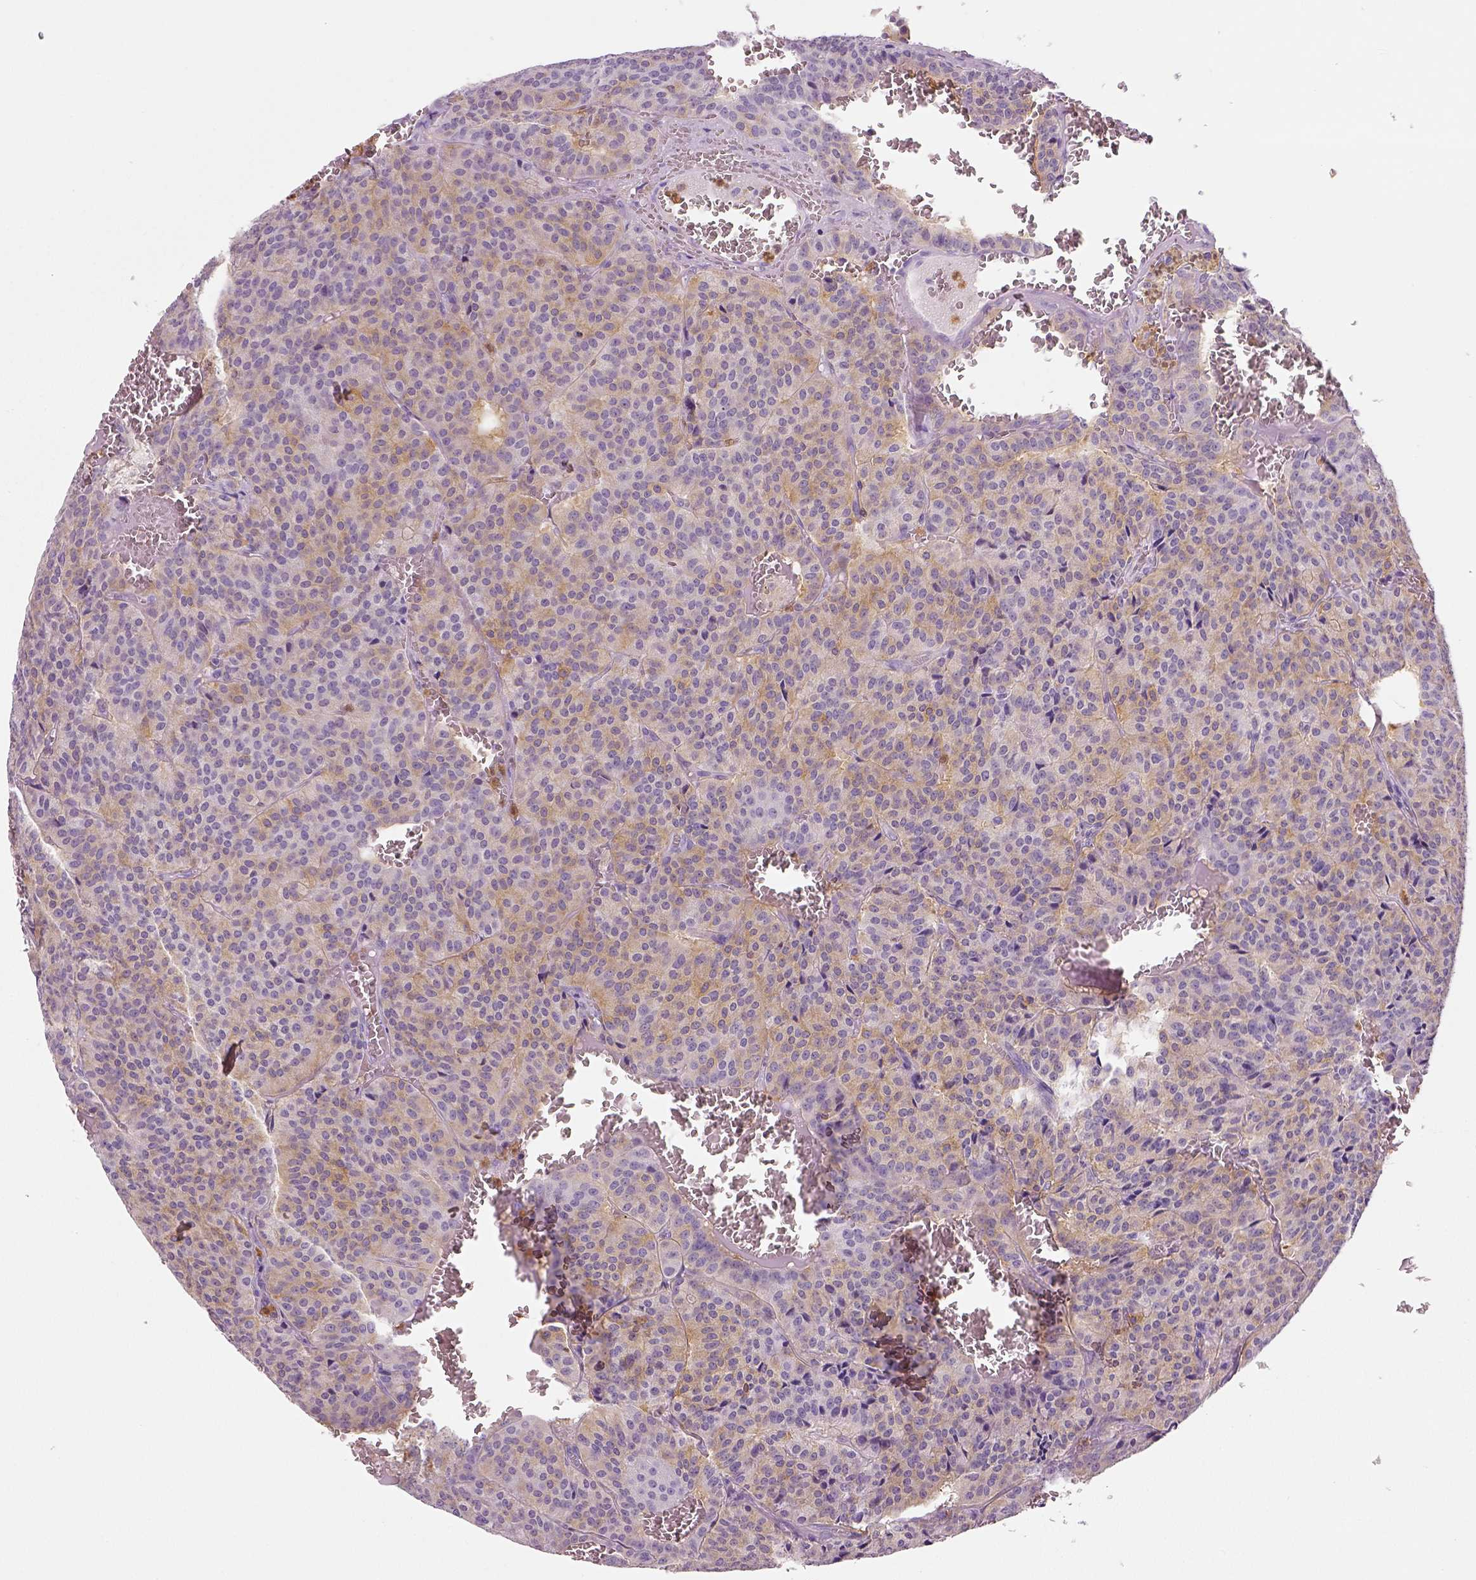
{"staining": {"intensity": "moderate", "quantity": "<25%", "location": "cytoplasmic/membranous"}, "tissue": "carcinoid", "cell_type": "Tumor cells", "image_type": "cancer", "snomed": [{"axis": "morphology", "description": "Carcinoid, malignant, NOS"}, {"axis": "topography", "description": "Lung"}], "caption": "Carcinoid stained with a brown dye displays moderate cytoplasmic/membranous positive expression in approximately <25% of tumor cells.", "gene": "NECAB2", "patient": {"sex": "male", "age": 70}}